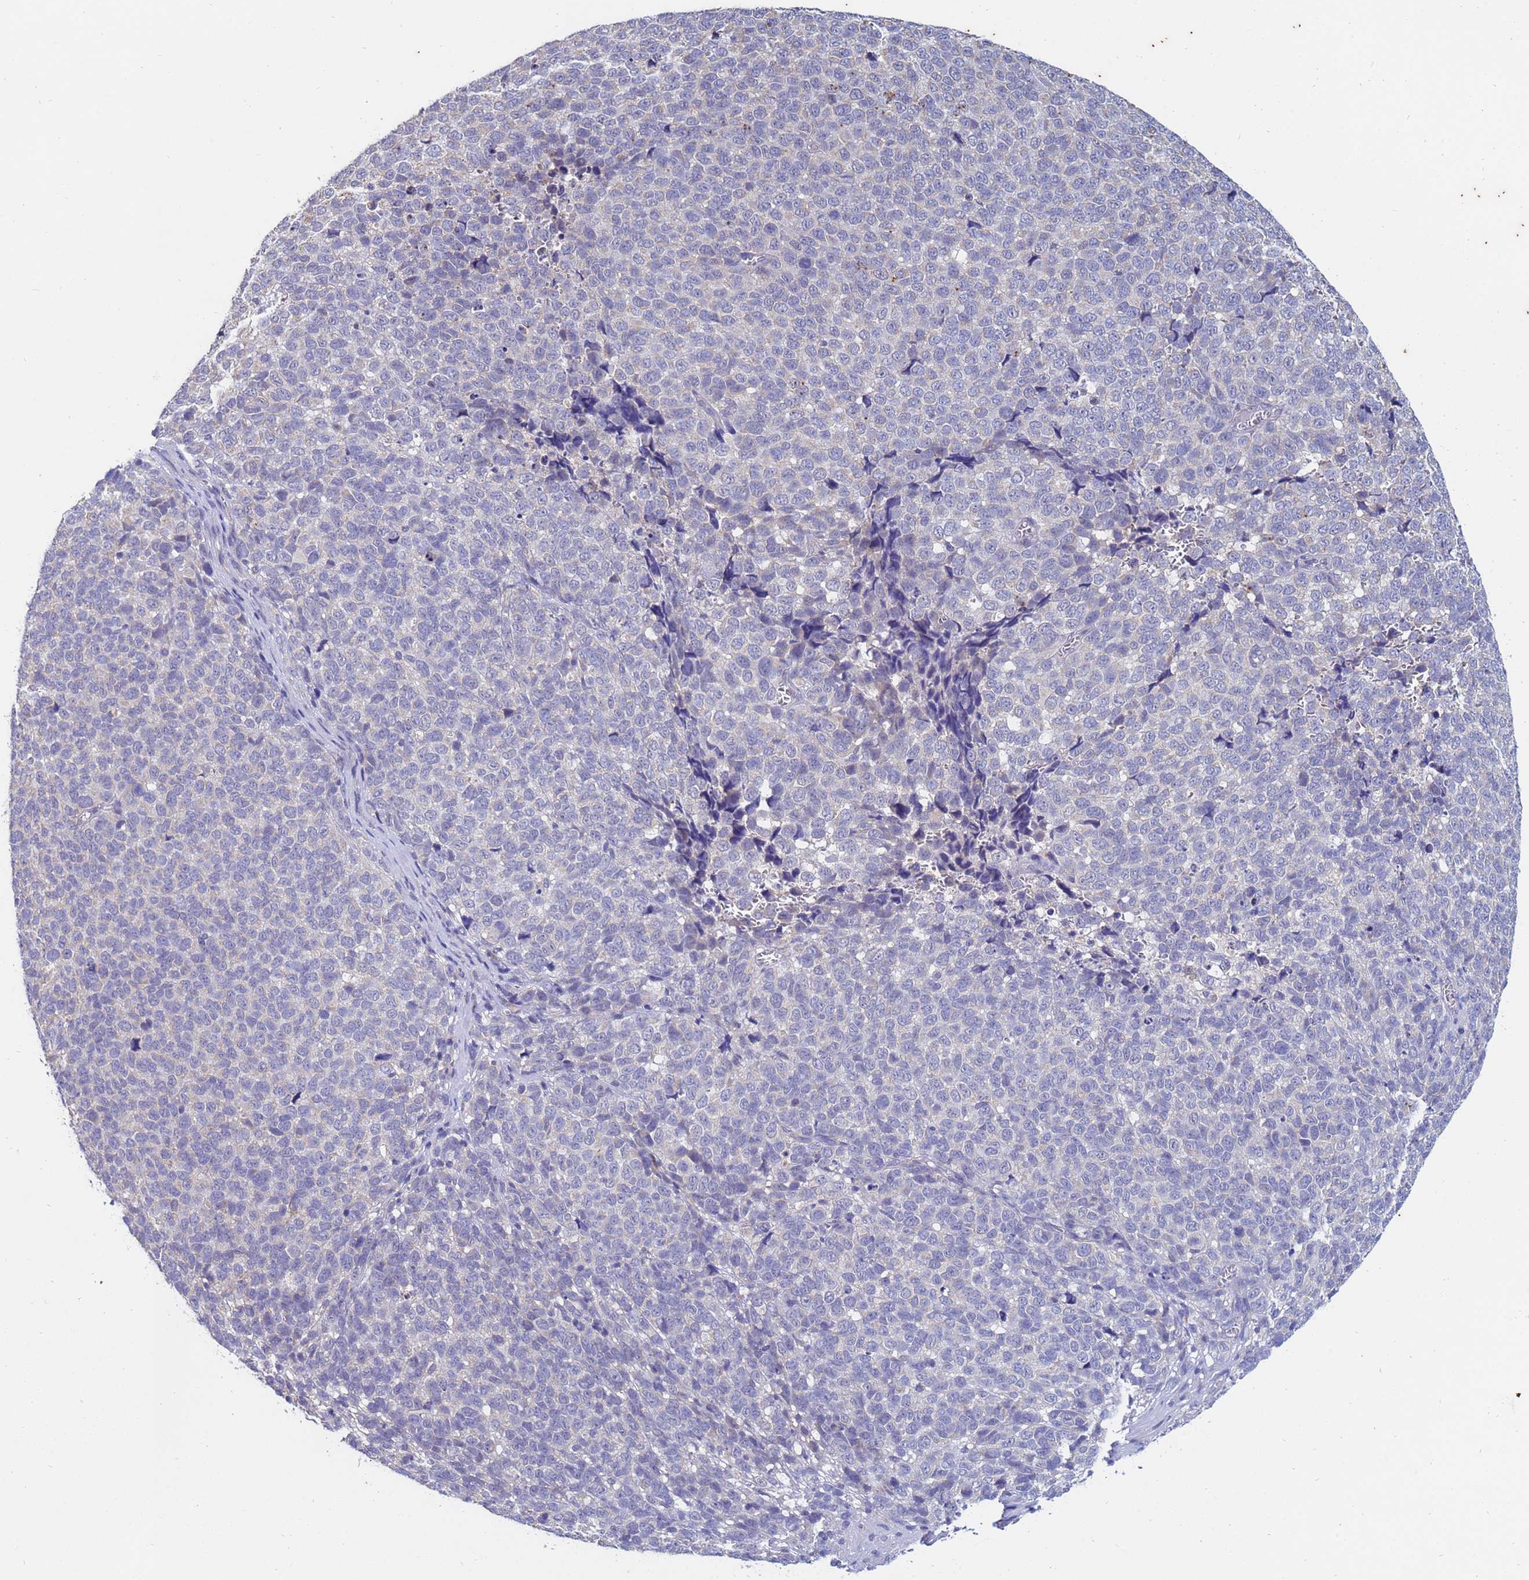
{"staining": {"intensity": "negative", "quantity": "none", "location": "none"}, "tissue": "melanoma", "cell_type": "Tumor cells", "image_type": "cancer", "snomed": [{"axis": "morphology", "description": "Malignant melanoma, NOS"}, {"axis": "topography", "description": "Nose, NOS"}], "caption": "IHC histopathology image of human malignant melanoma stained for a protein (brown), which demonstrates no positivity in tumor cells. The staining was performed using DAB to visualize the protein expression in brown, while the nuclei were stained in blue with hematoxylin (Magnification: 20x).", "gene": "IHO1", "patient": {"sex": "female", "age": 48}}